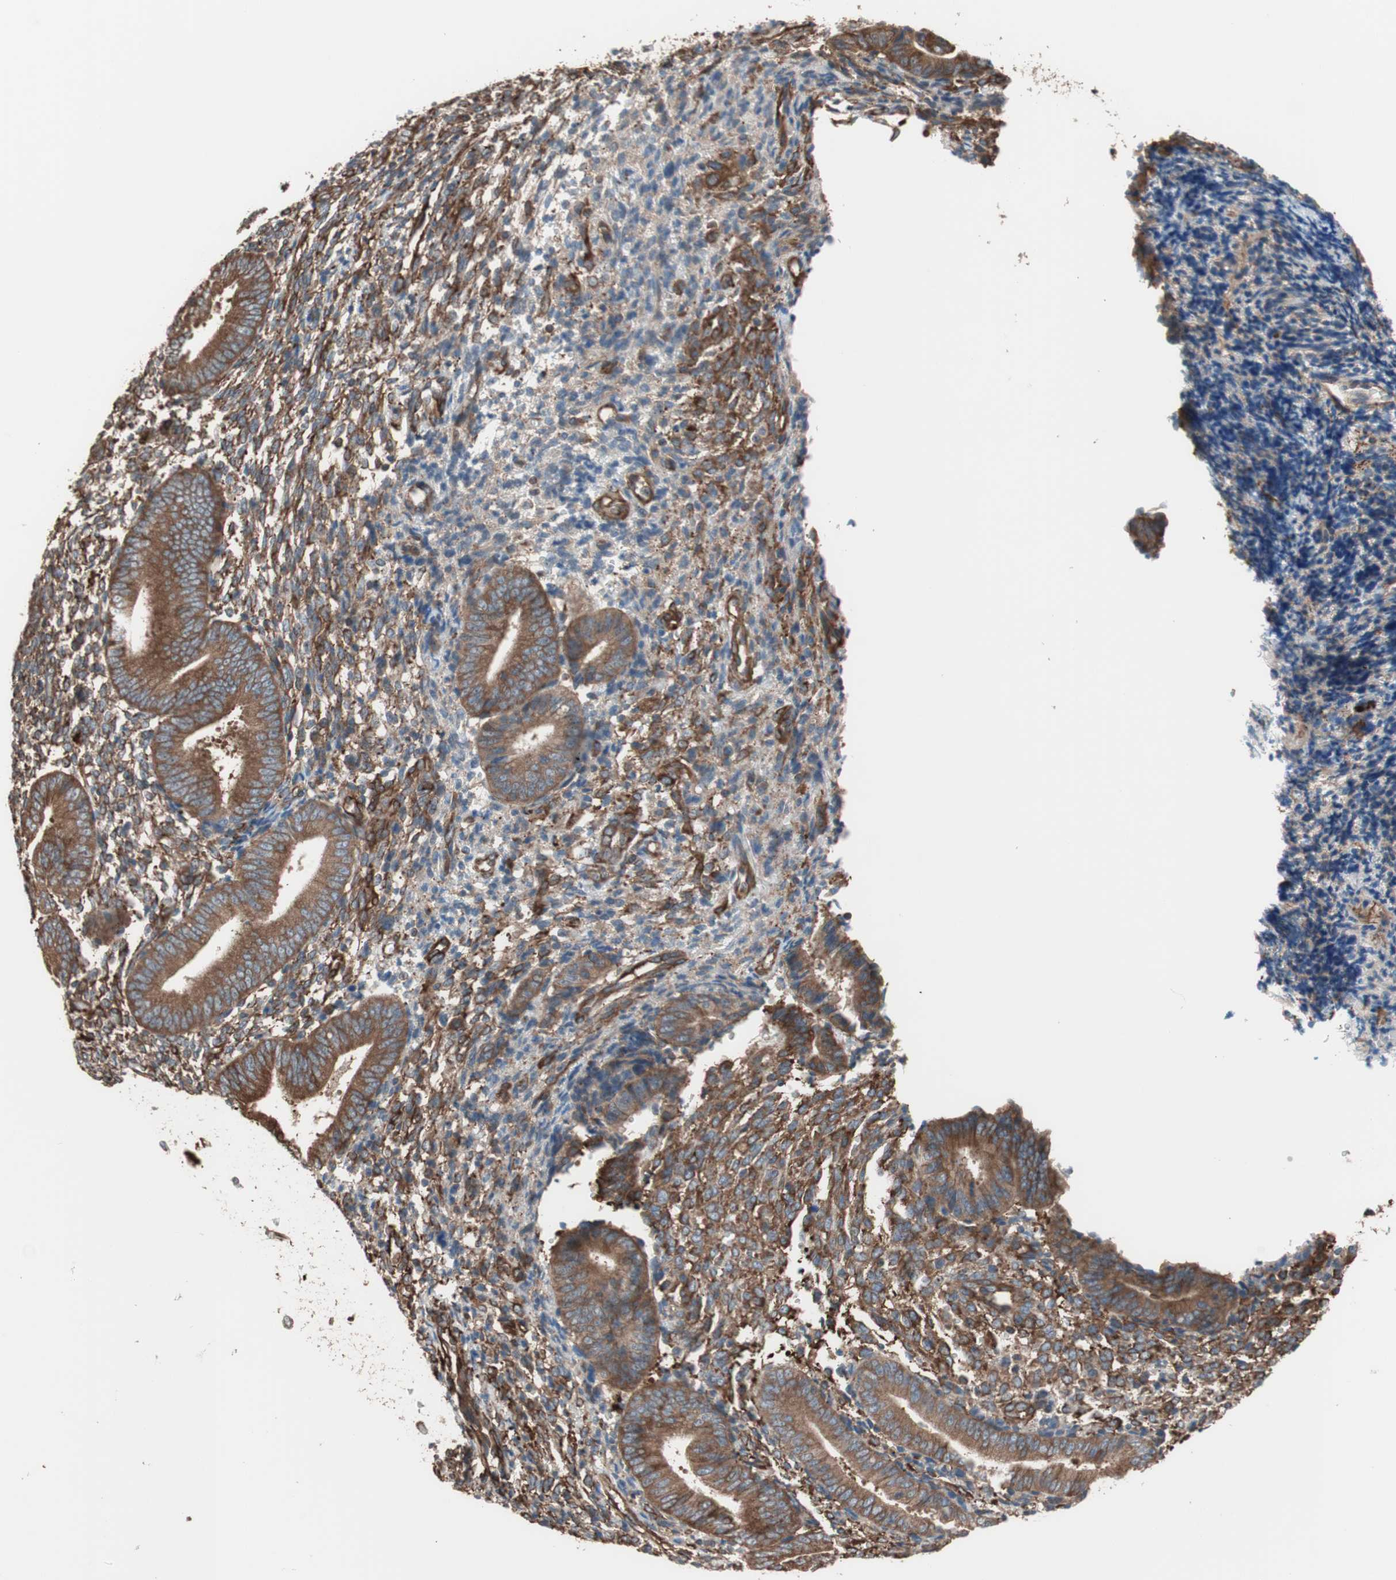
{"staining": {"intensity": "strong", "quantity": ">75%", "location": "cytoplasmic/membranous"}, "tissue": "endometrium", "cell_type": "Cells in endometrial stroma", "image_type": "normal", "snomed": [{"axis": "morphology", "description": "Normal tissue, NOS"}, {"axis": "topography", "description": "Uterus"}, {"axis": "topography", "description": "Endometrium"}], "caption": "Protein analysis of benign endometrium exhibits strong cytoplasmic/membranous positivity in about >75% of cells in endometrial stroma.", "gene": "GPSM2", "patient": {"sex": "female", "age": 33}}